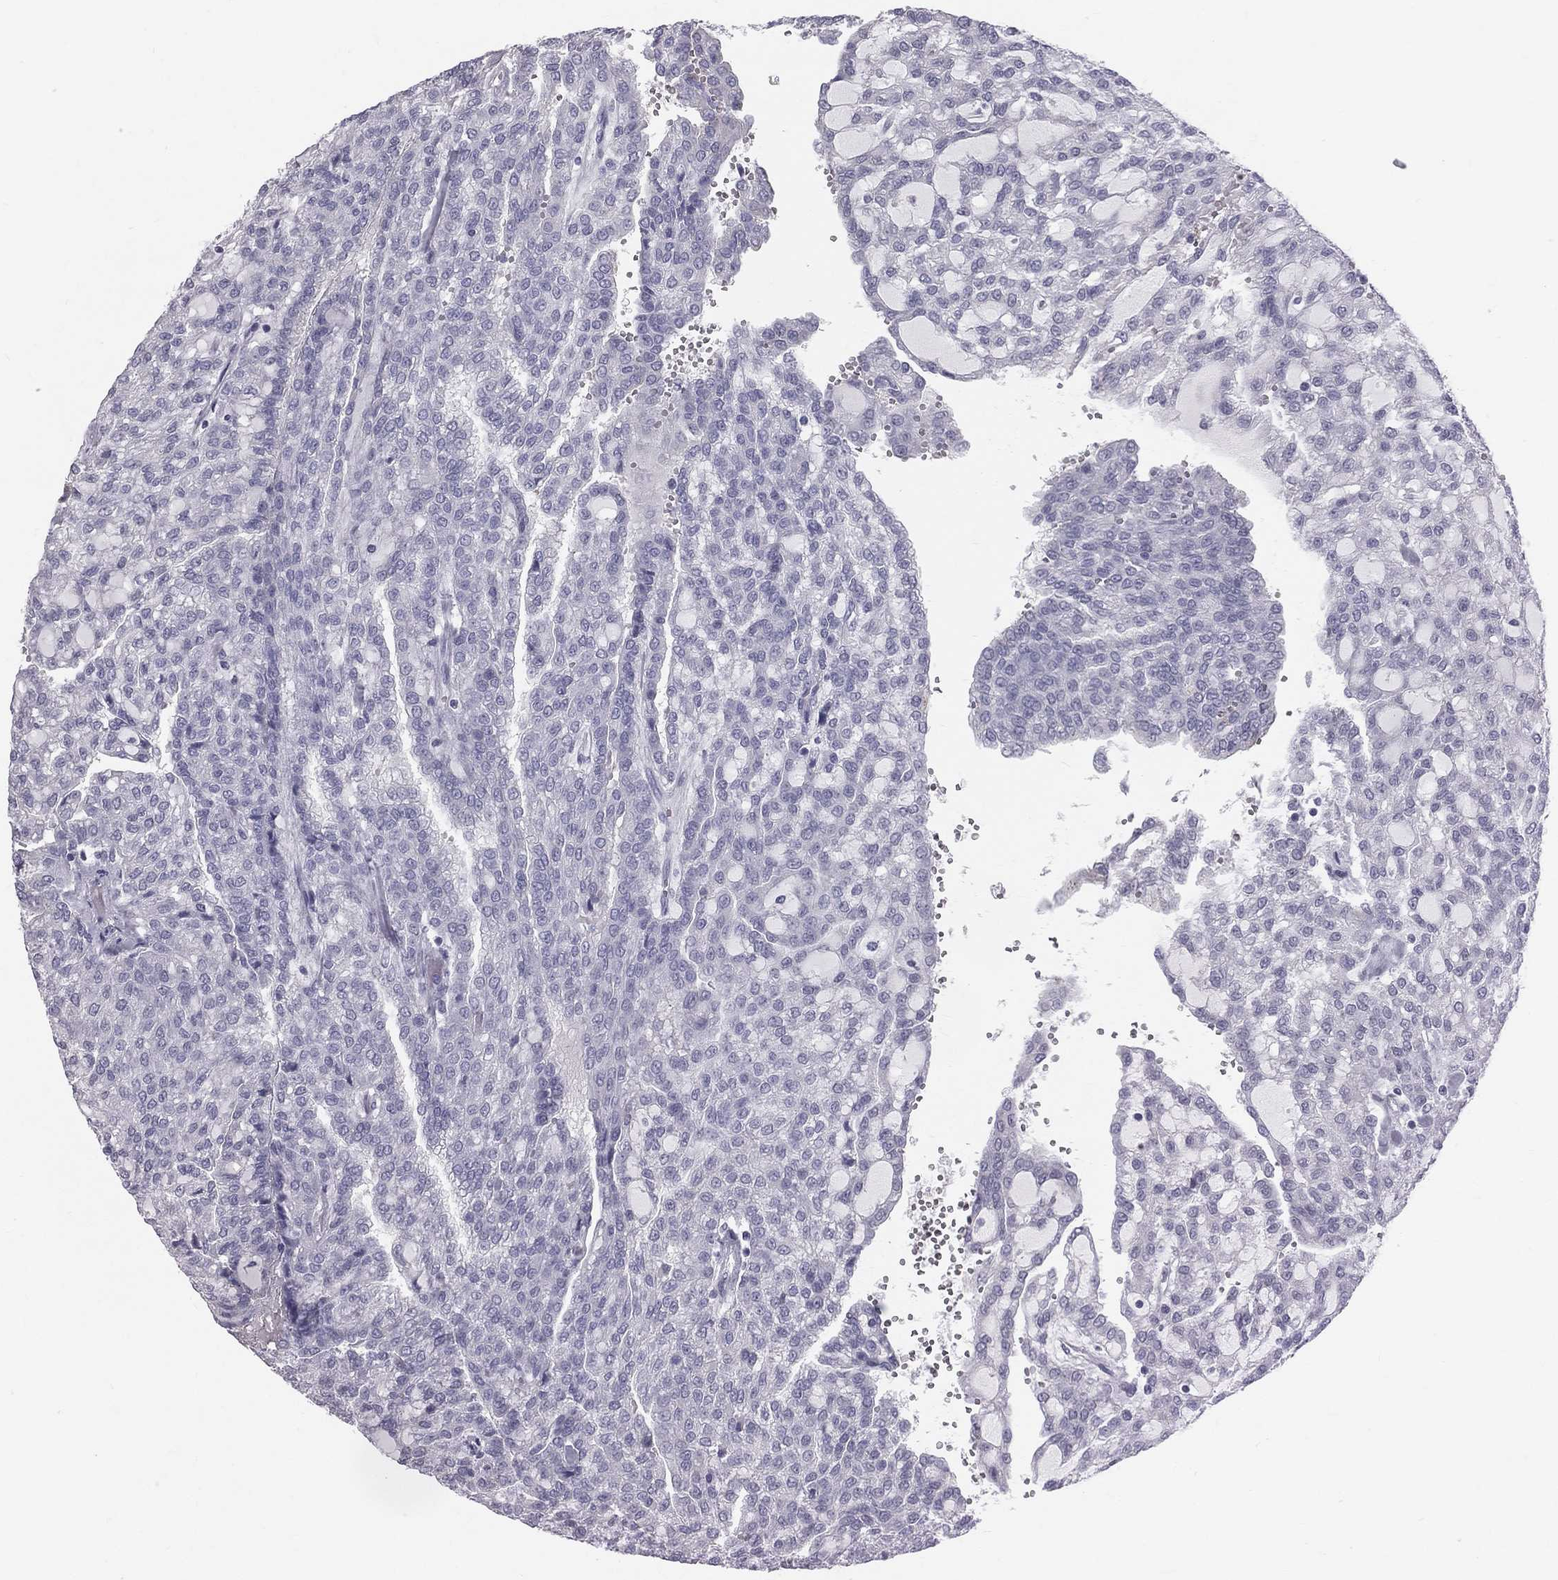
{"staining": {"intensity": "negative", "quantity": "none", "location": "none"}, "tissue": "renal cancer", "cell_type": "Tumor cells", "image_type": "cancer", "snomed": [{"axis": "morphology", "description": "Adenocarcinoma, NOS"}, {"axis": "topography", "description": "Kidney"}], "caption": "Renal cancer was stained to show a protein in brown. There is no significant staining in tumor cells. (DAB IHC, high magnification).", "gene": "TFPI2", "patient": {"sex": "male", "age": 63}}